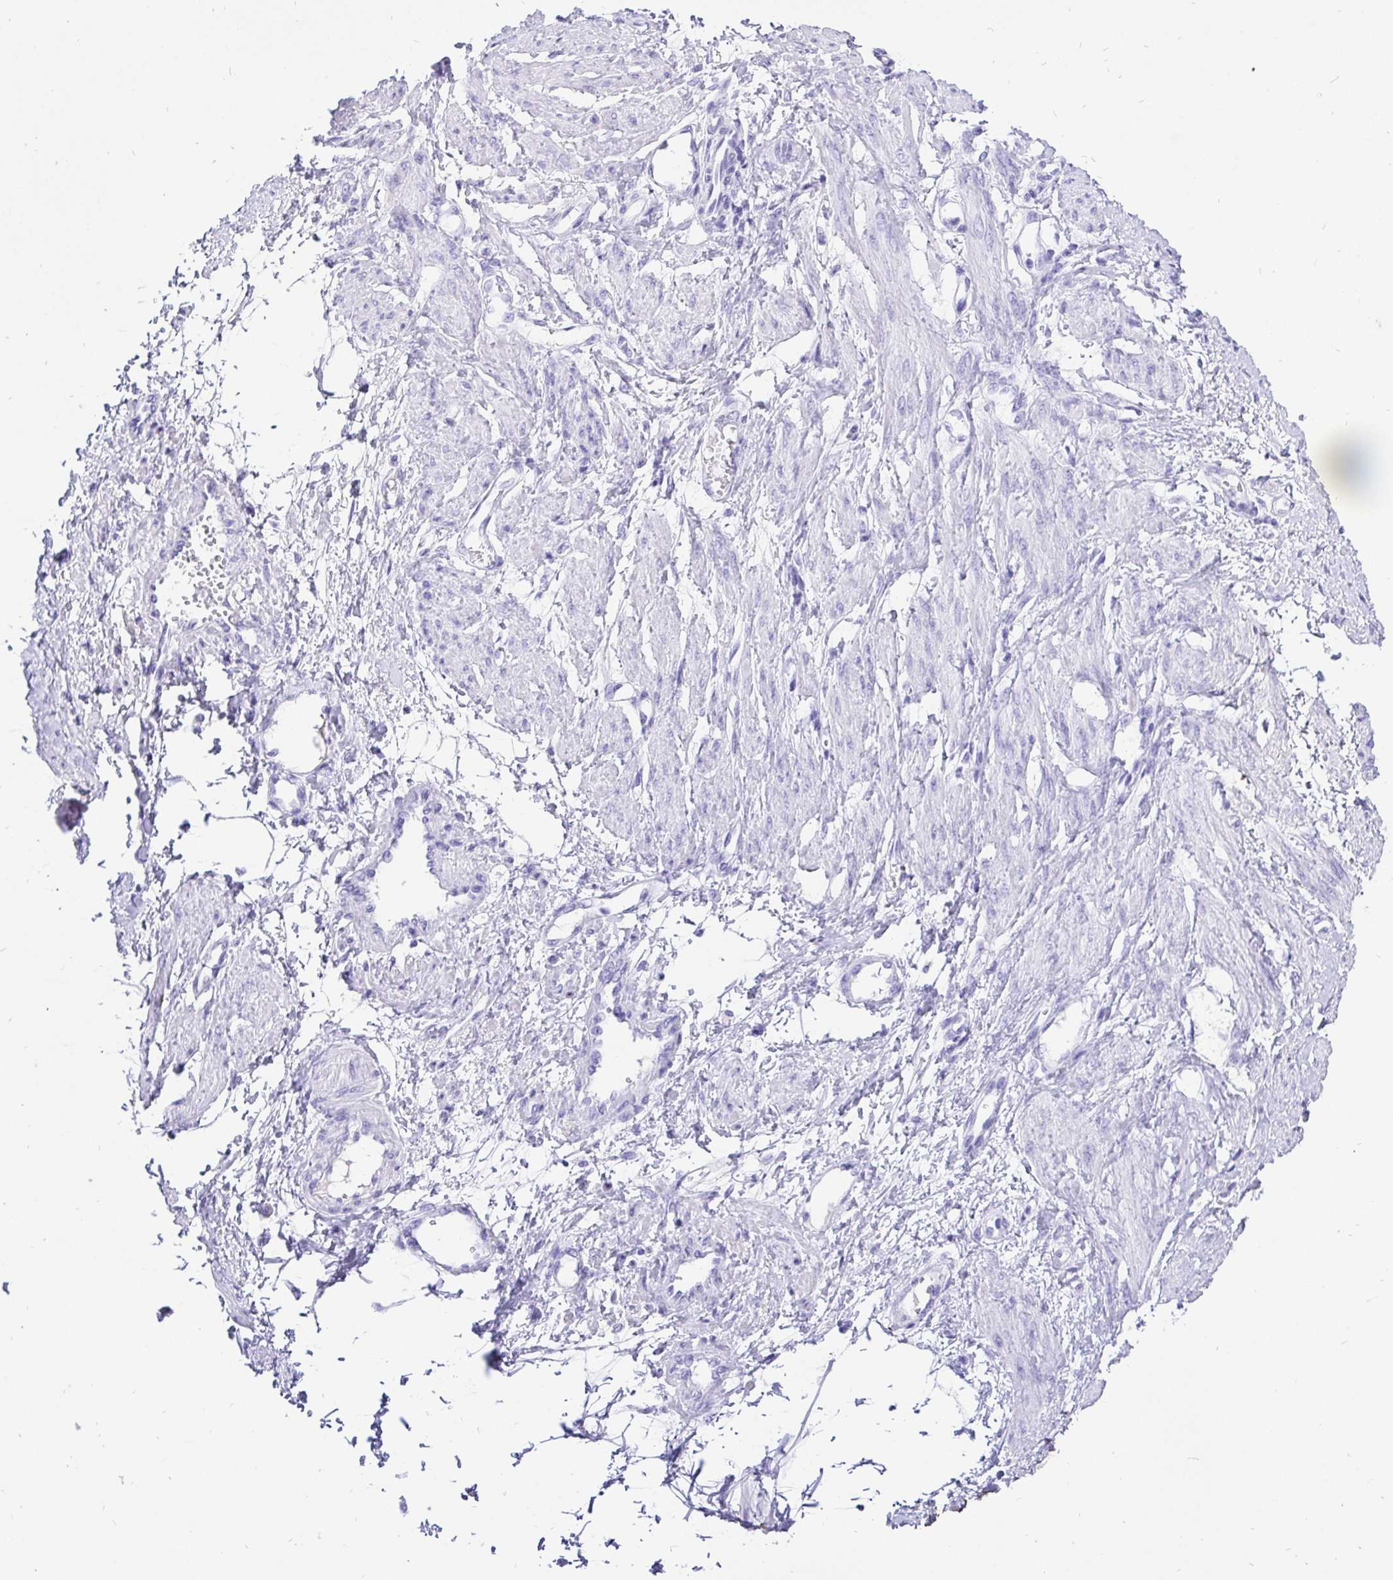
{"staining": {"intensity": "negative", "quantity": "none", "location": "none"}, "tissue": "smooth muscle", "cell_type": "Smooth muscle cells", "image_type": "normal", "snomed": [{"axis": "morphology", "description": "Normal tissue, NOS"}, {"axis": "topography", "description": "Smooth muscle"}, {"axis": "topography", "description": "Uterus"}], "caption": "Micrograph shows no significant protein staining in smooth muscle cells of unremarkable smooth muscle. The staining is performed using DAB (3,3'-diaminobenzidine) brown chromogen with nuclei counter-stained in using hematoxylin.", "gene": "KRT13", "patient": {"sex": "female", "age": 39}}